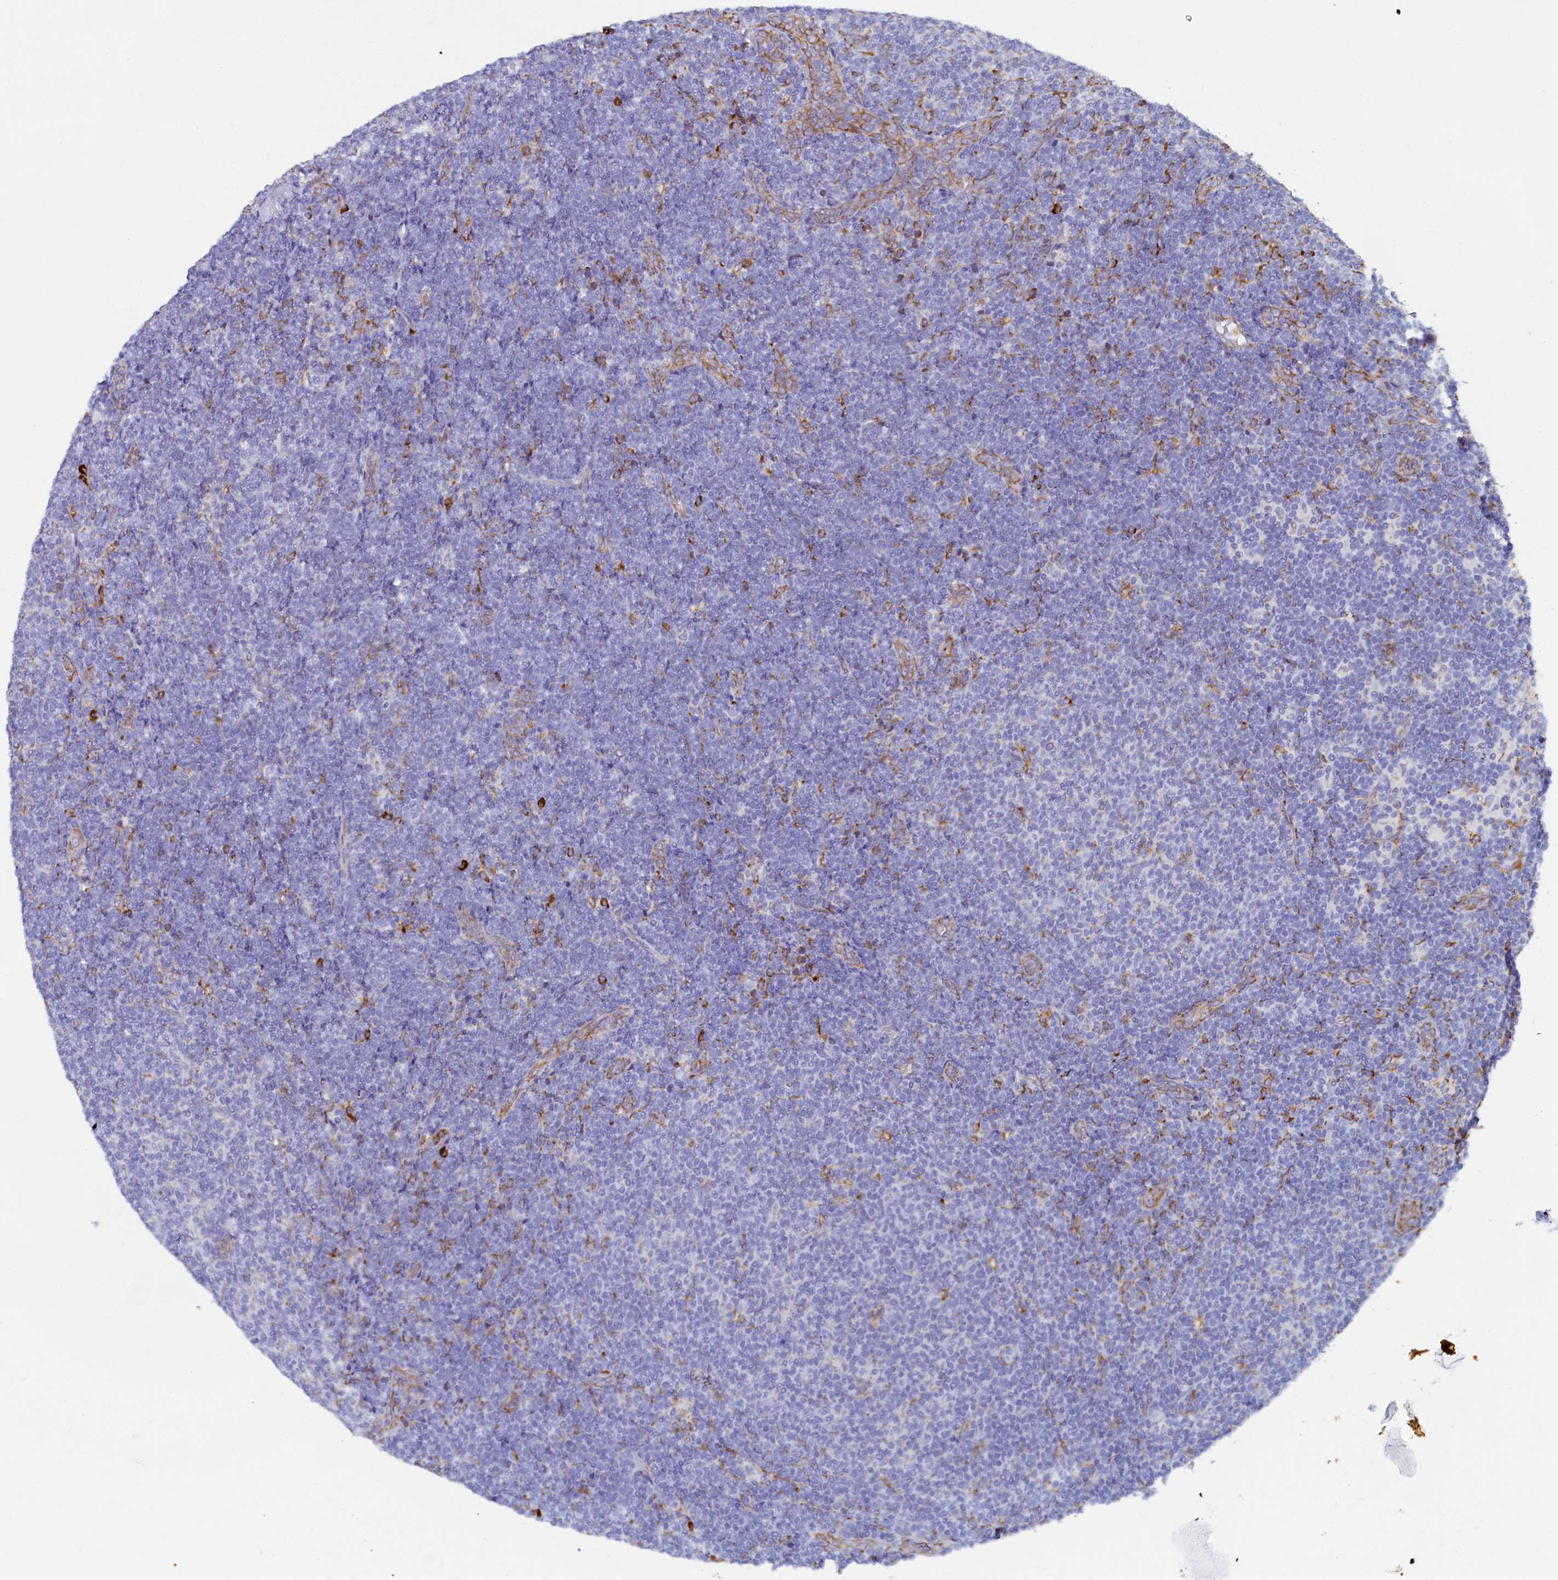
{"staining": {"intensity": "negative", "quantity": "none", "location": "none"}, "tissue": "lymphoma", "cell_type": "Tumor cells", "image_type": "cancer", "snomed": [{"axis": "morphology", "description": "Malignant lymphoma, non-Hodgkin's type, Low grade"}, {"axis": "topography", "description": "Lymph node"}], "caption": "This is an immunohistochemistry image of malignant lymphoma, non-Hodgkin's type (low-grade). There is no staining in tumor cells.", "gene": "TMEM18", "patient": {"sex": "male", "age": 66}}